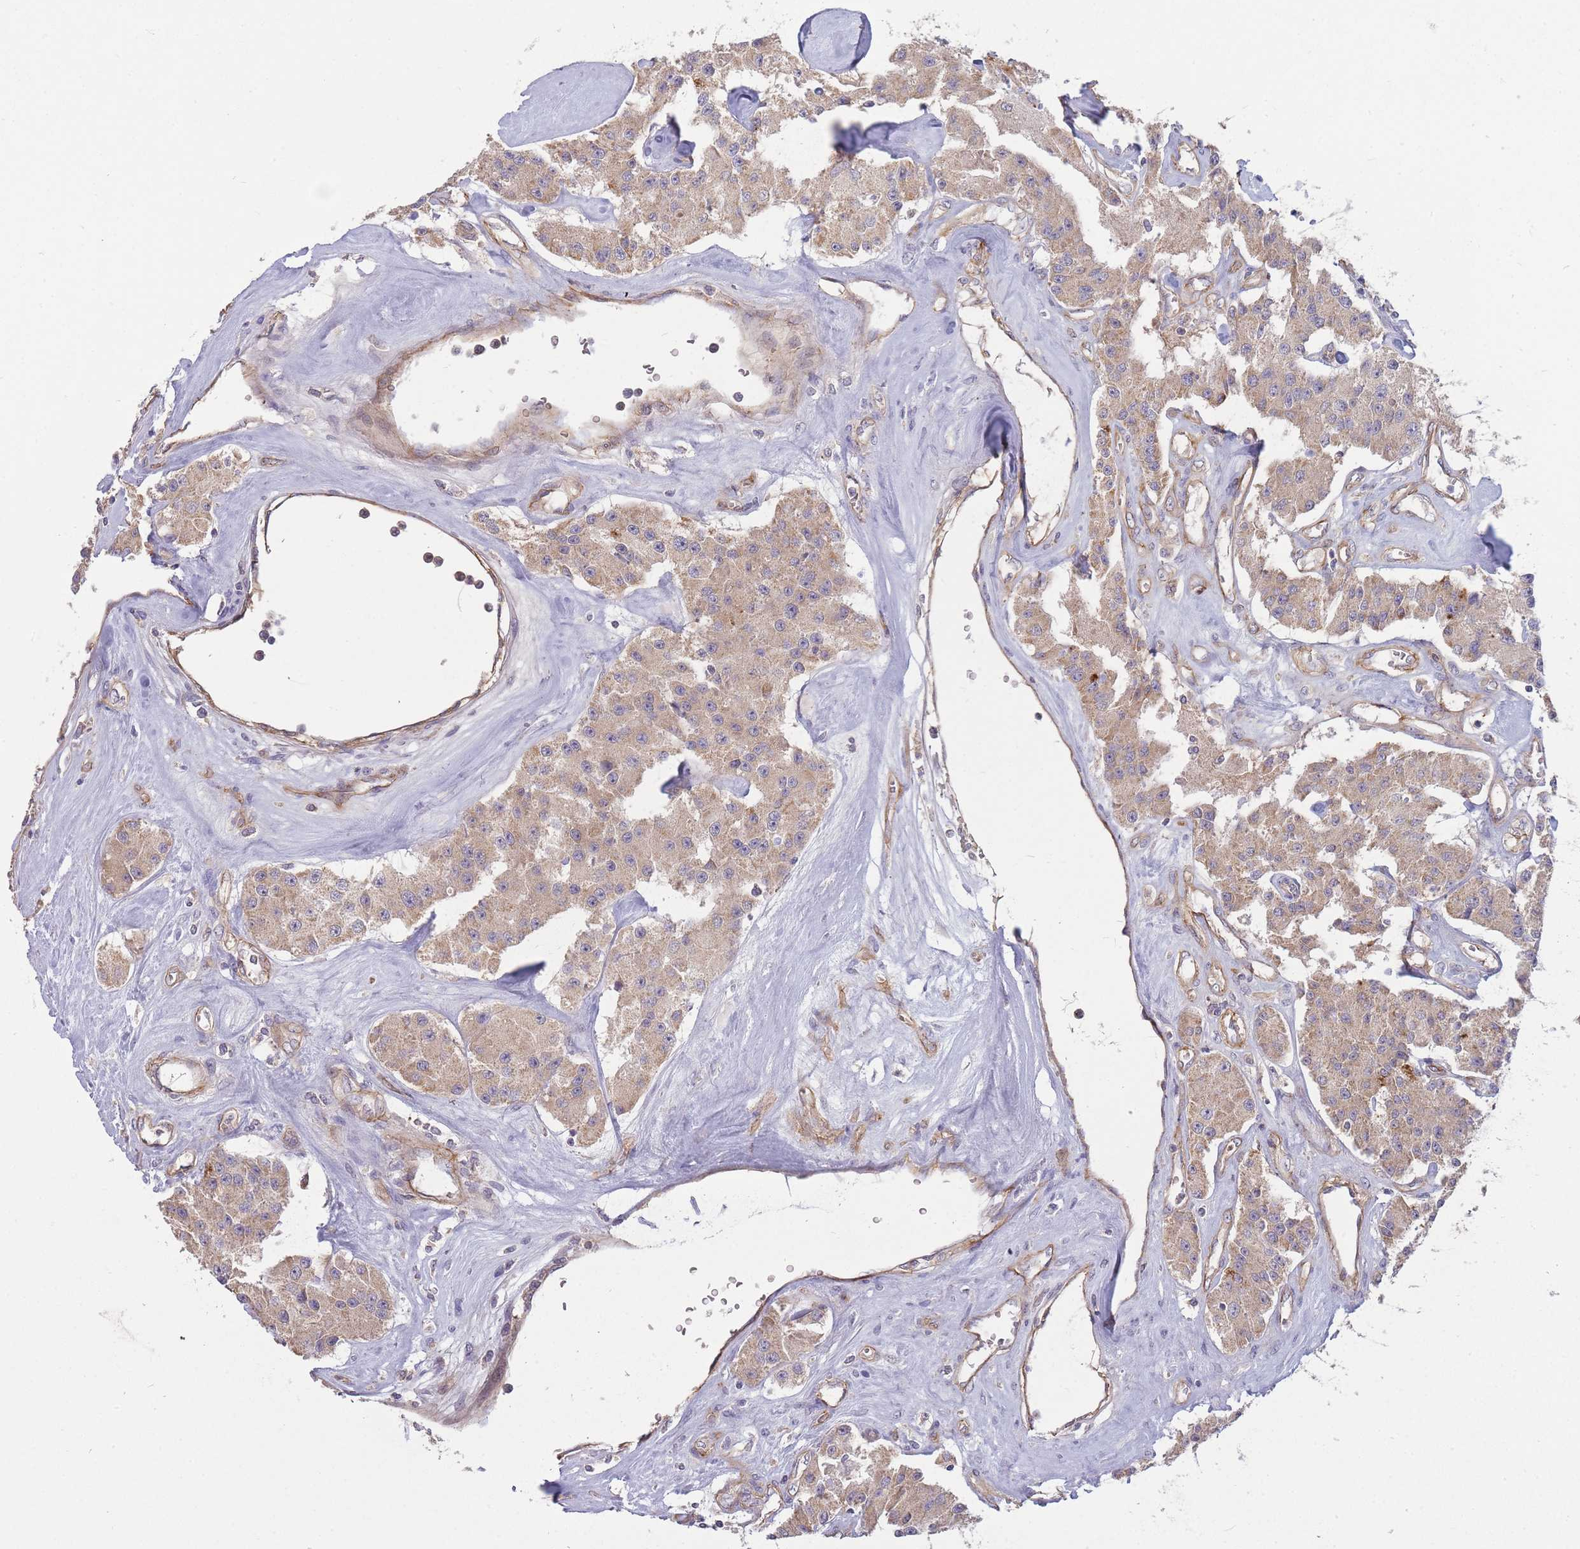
{"staining": {"intensity": "weak", "quantity": ">75%", "location": "cytoplasmic/membranous"}, "tissue": "carcinoid", "cell_type": "Tumor cells", "image_type": "cancer", "snomed": [{"axis": "morphology", "description": "Carcinoid, malignant, NOS"}, {"axis": "topography", "description": "Pancreas"}], "caption": "This micrograph shows carcinoid stained with immunohistochemistry to label a protein in brown. The cytoplasmic/membranous of tumor cells show weak positivity for the protein. Nuclei are counter-stained blue.", "gene": "NDUFAF5", "patient": {"sex": "male", "age": 41}}